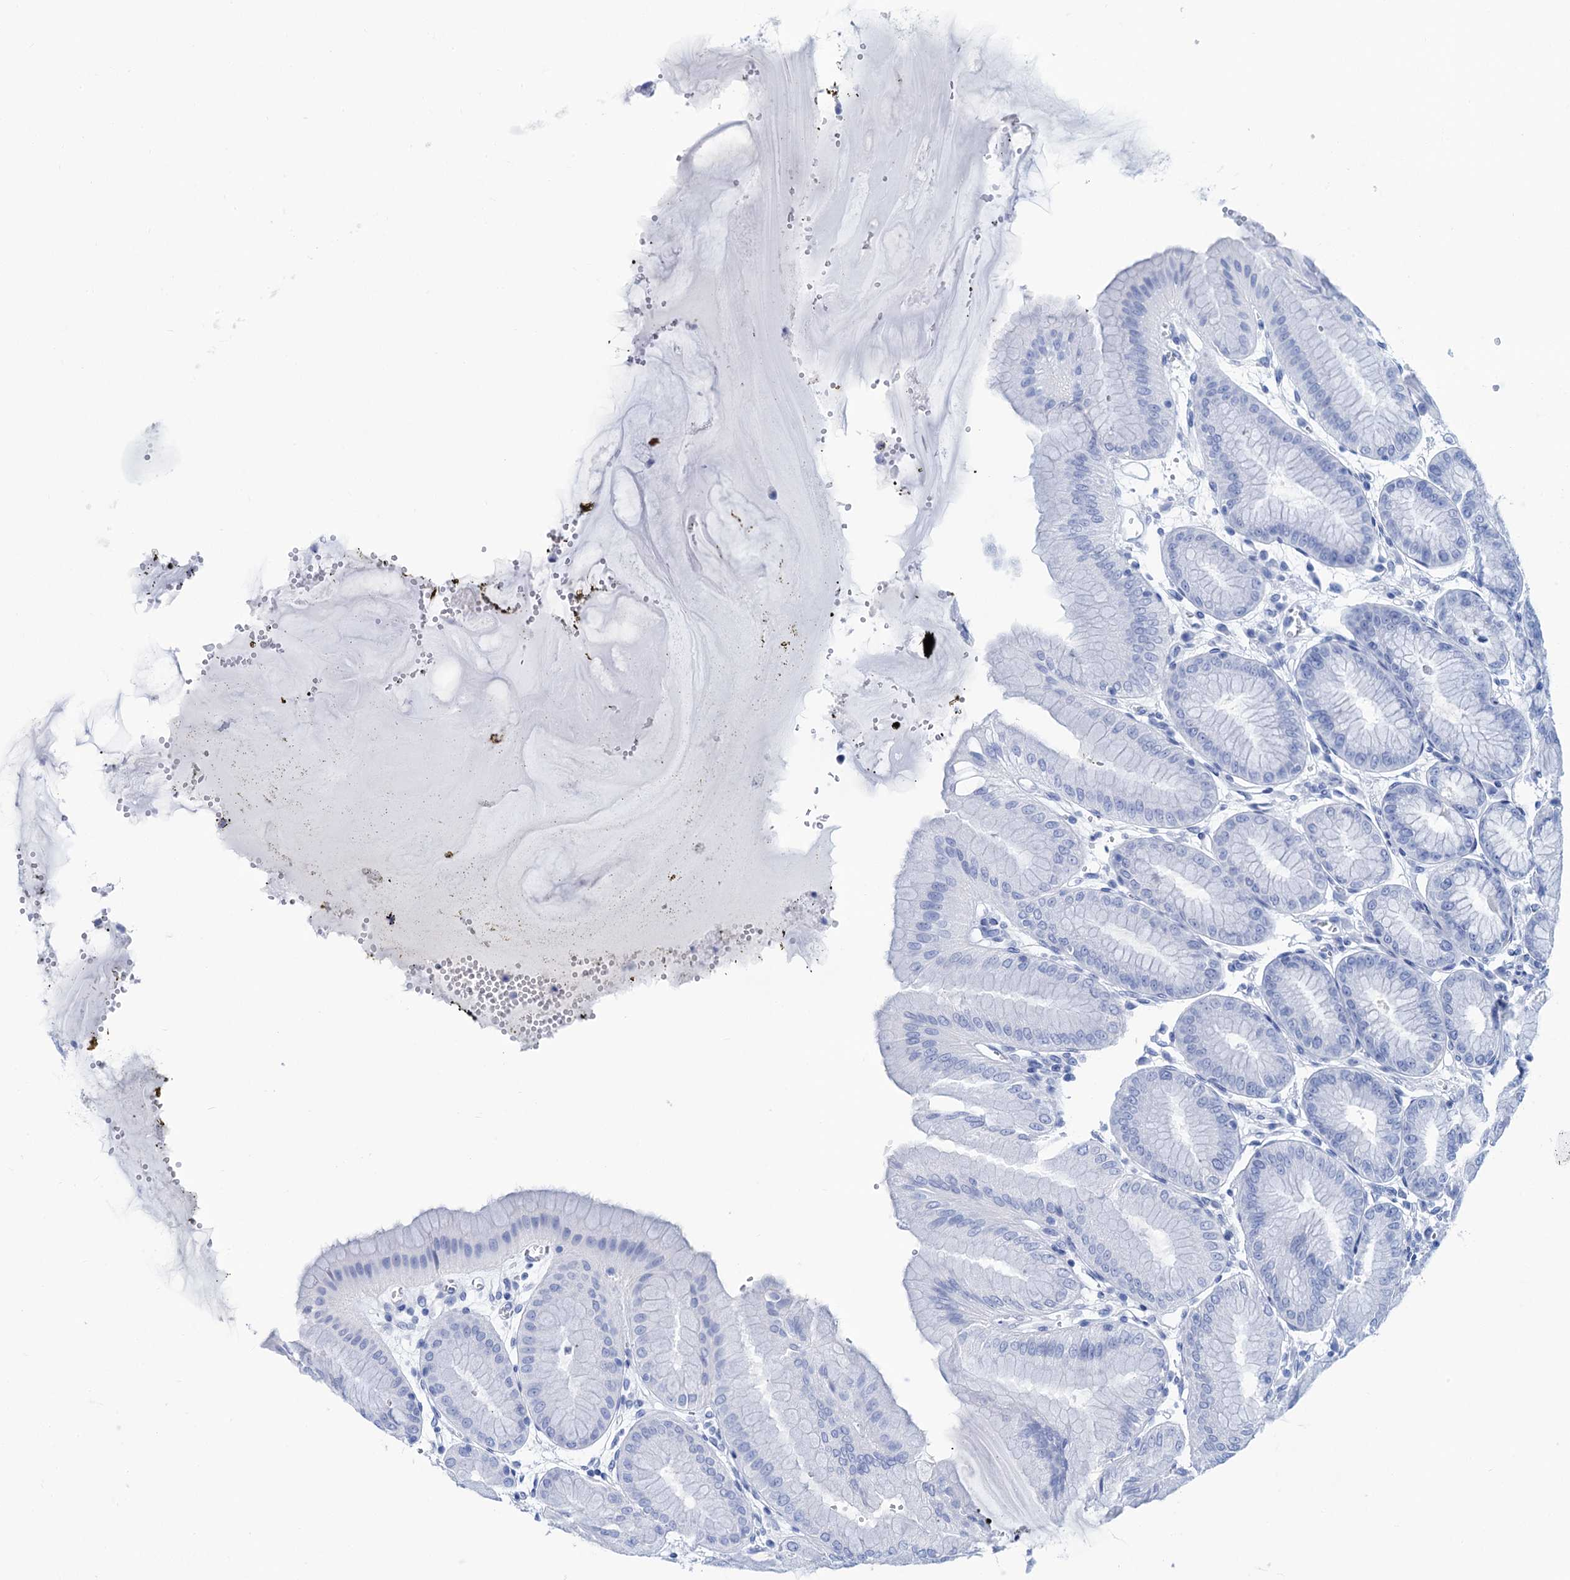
{"staining": {"intensity": "negative", "quantity": "none", "location": "none"}, "tissue": "stomach", "cell_type": "Glandular cells", "image_type": "normal", "snomed": [{"axis": "morphology", "description": "Normal tissue, NOS"}, {"axis": "topography", "description": "Stomach, lower"}], "caption": "Normal stomach was stained to show a protein in brown. There is no significant positivity in glandular cells.", "gene": "CABYR", "patient": {"sex": "male", "age": 71}}